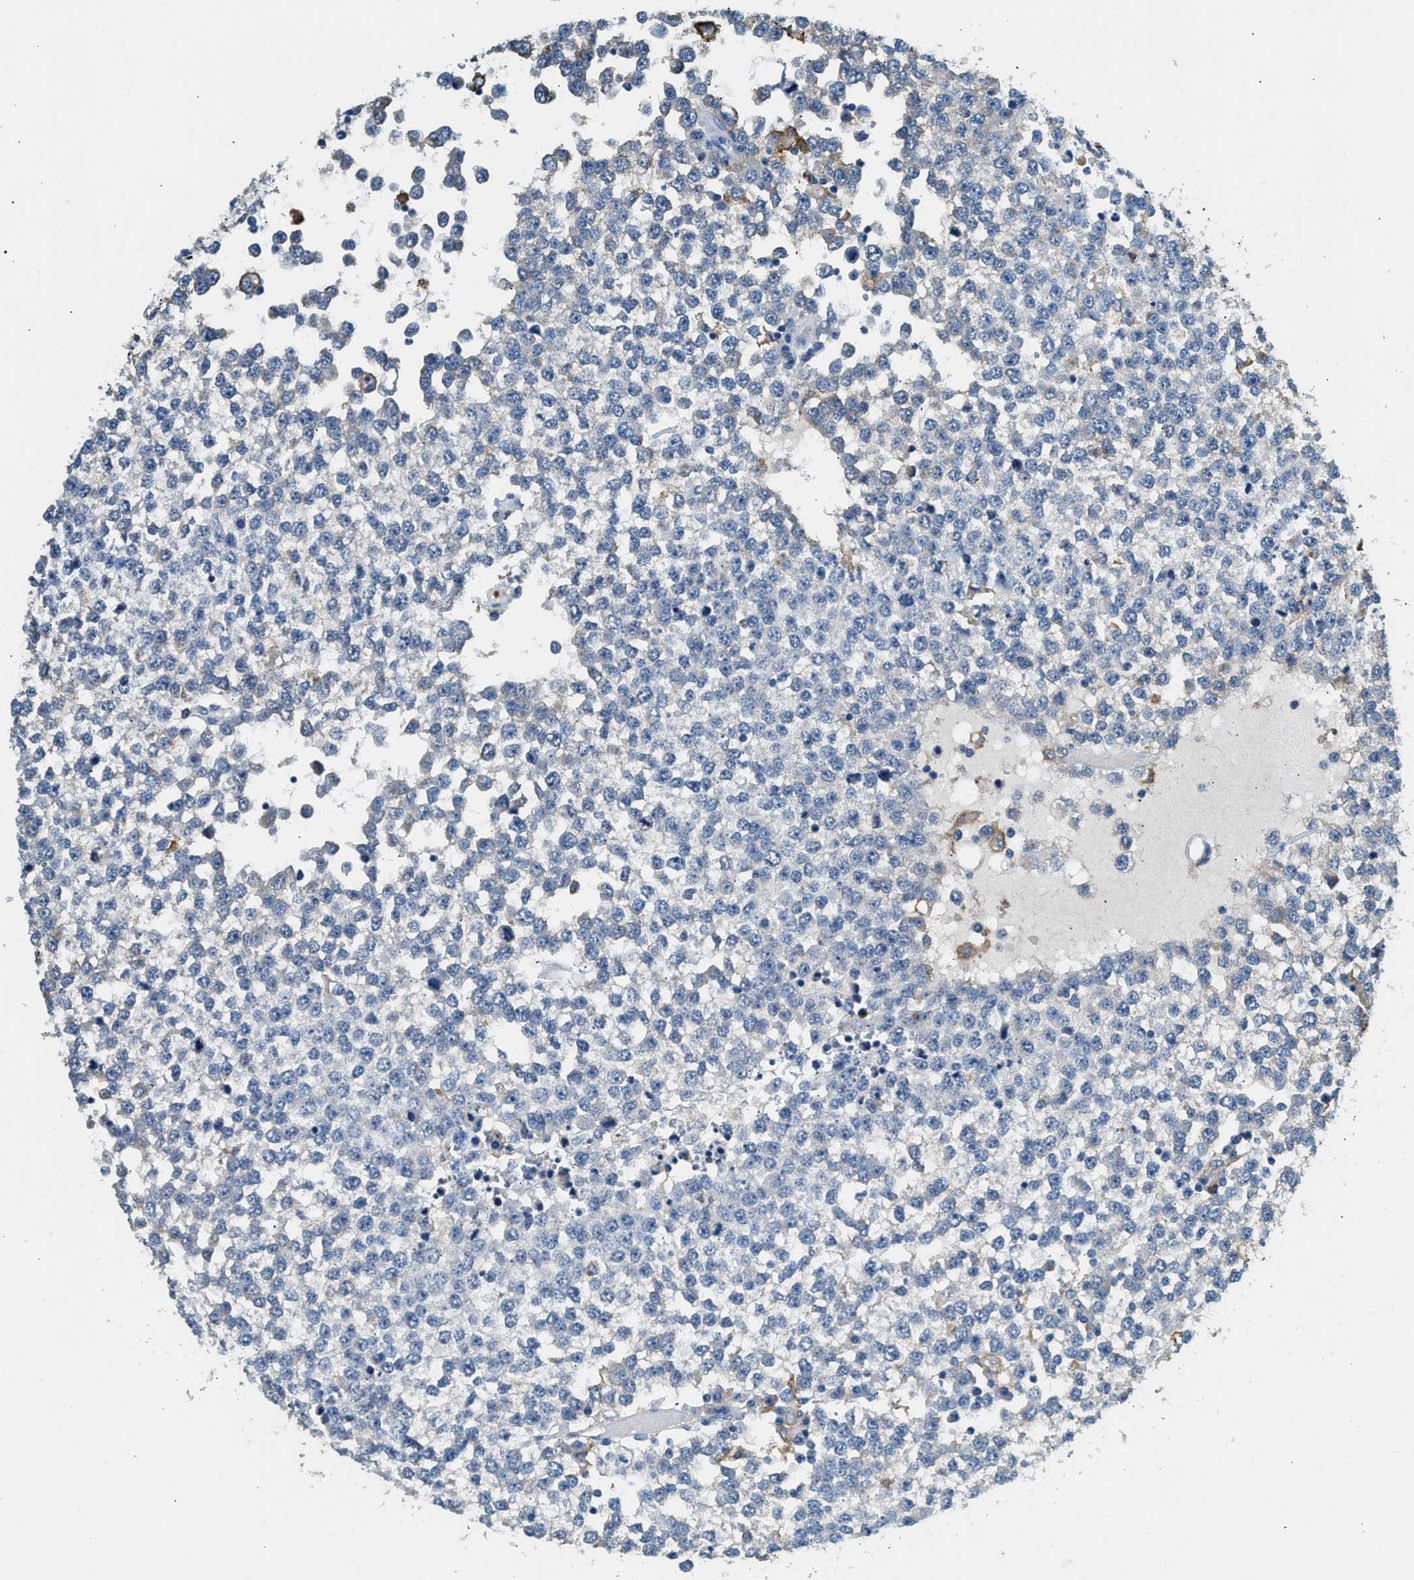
{"staining": {"intensity": "negative", "quantity": "none", "location": "none"}, "tissue": "testis cancer", "cell_type": "Tumor cells", "image_type": "cancer", "snomed": [{"axis": "morphology", "description": "Seminoma, NOS"}, {"axis": "topography", "description": "Testis"}], "caption": "Testis seminoma was stained to show a protein in brown. There is no significant positivity in tumor cells.", "gene": "LRP1", "patient": {"sex": "male", "age": 65}}